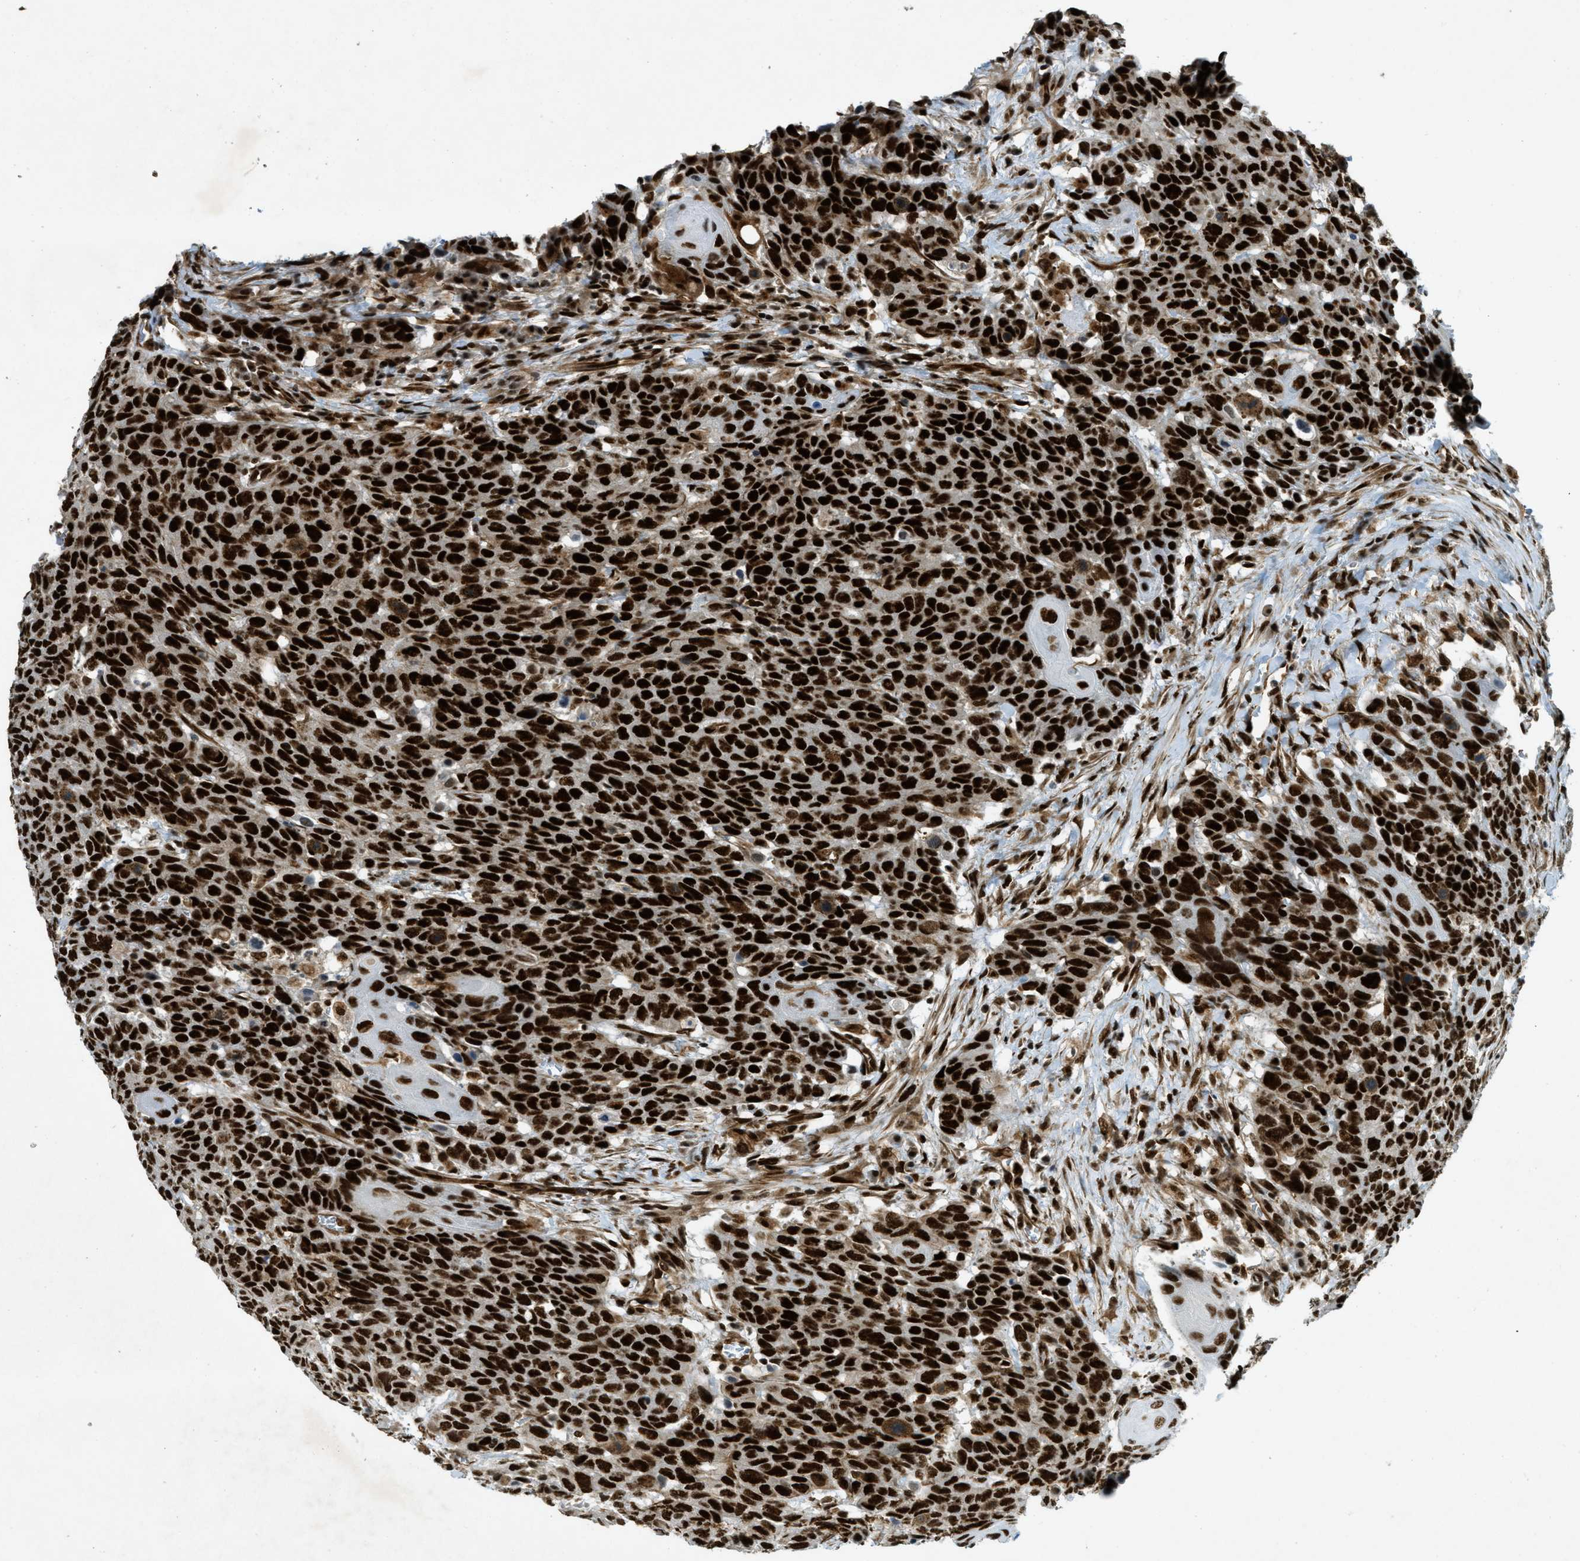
{"staining": {"intensity": "strong", "quantity": ">75%", "location": "nuclear"}, "tissue": "head and neck cancer", "cell_type": "Tumor cells", "image_type": "cancer", "snomed": [{"axis": "morphology", "description": "Squamous cell carcinoma, NOS"}, {"axis": "topography", "description": "Head-Neck"}], "caption": "IHC histopathology image of neoplastic tissue: human head and neck squamous cell carcinoma stained using IHC shows high levels of strong protein expression localized specifically in the nuclear of tumor cells, appearing as a nuclear brown color.", "gene": "ZFR", "patient": {"sex": "male", "age": 66}}